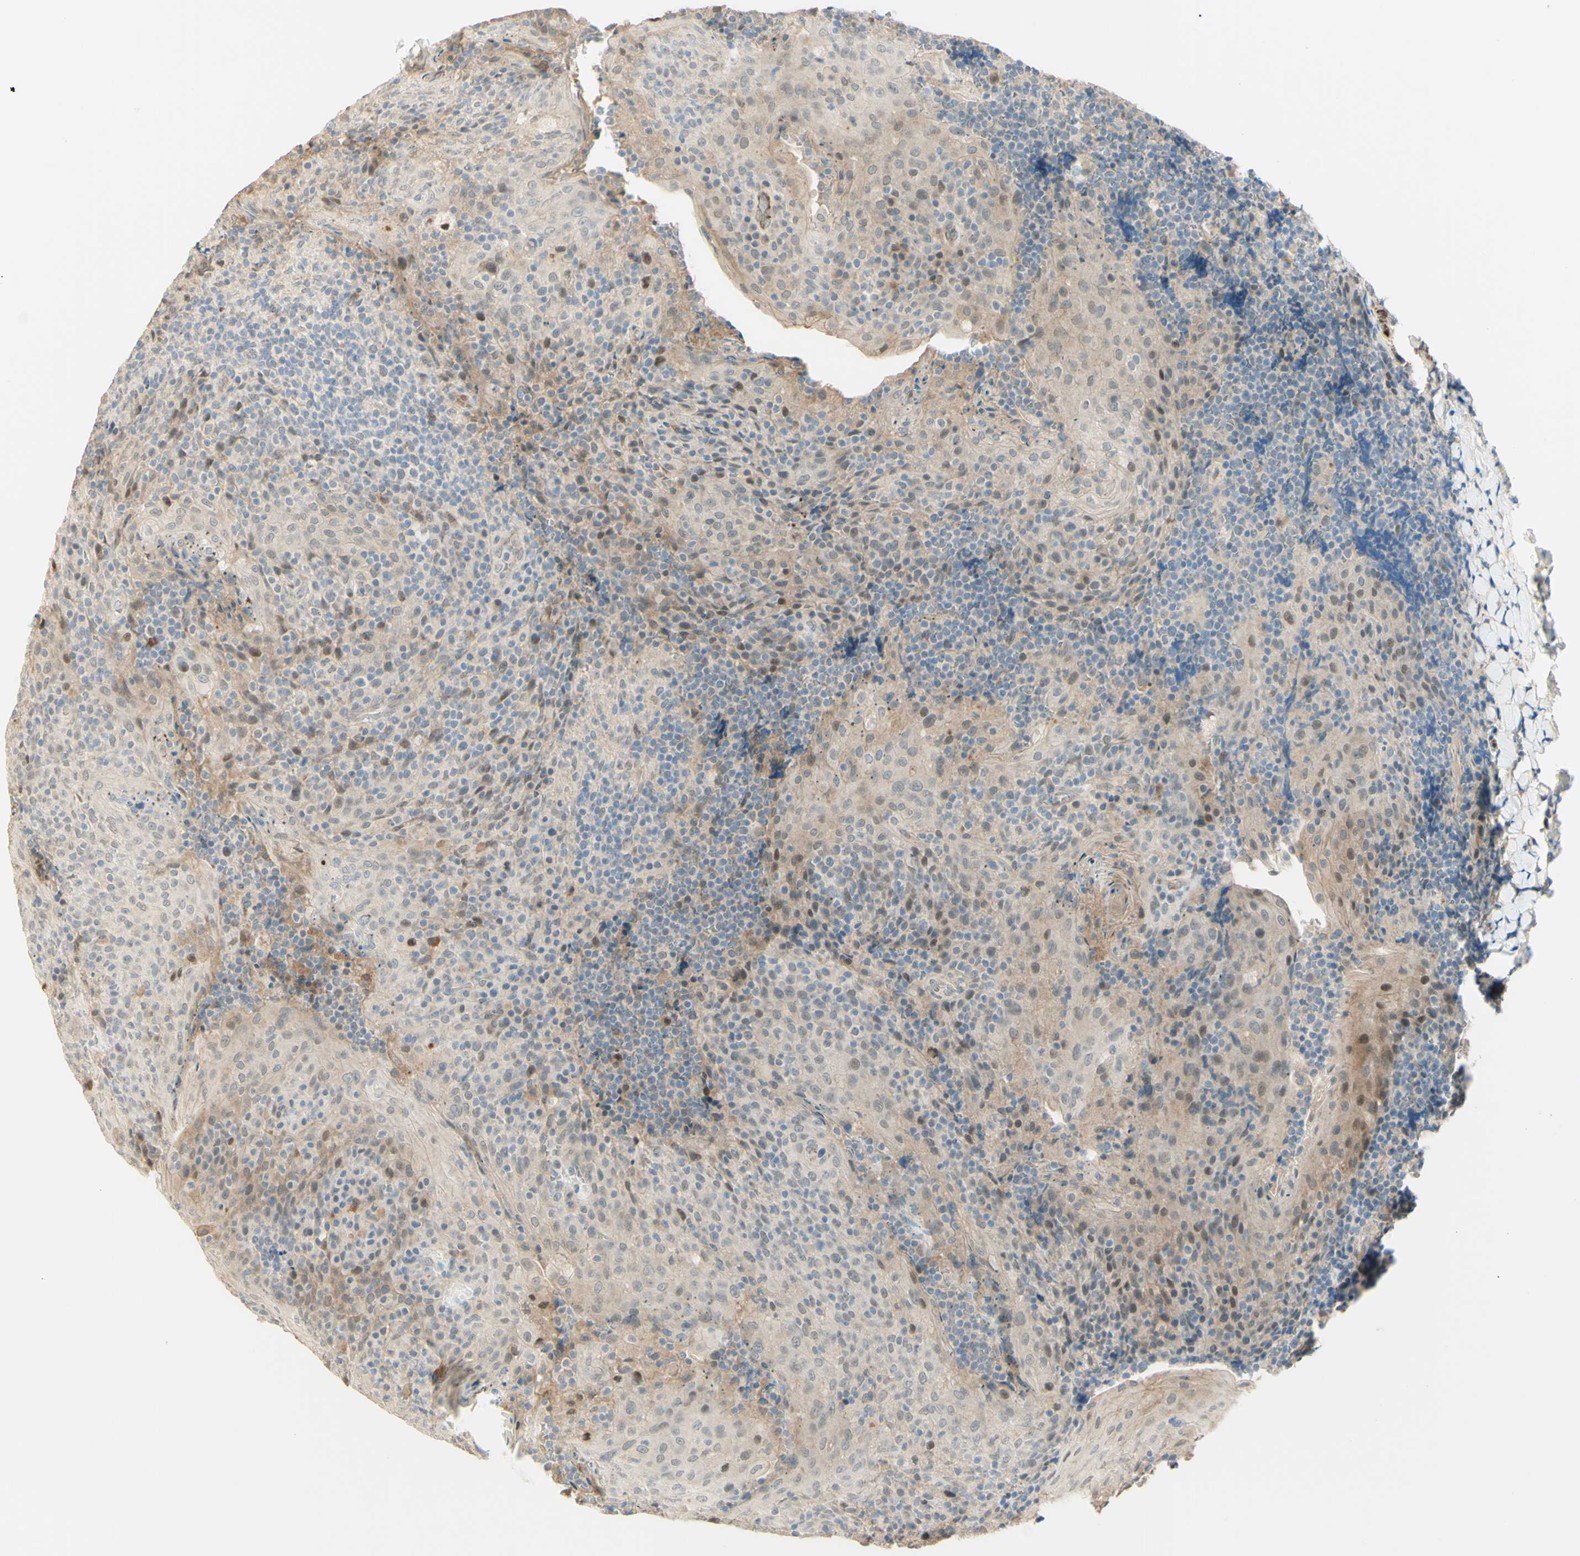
{"staining": {"intensity": "weak", "quantity": "<25%", "location": "cytoplasmic/membranous,nuclear"}, "tissue": "tonsil", "cell_type": "Germinal center cells", "image_type": "normal", "snomed": [{"axis": "morphology", "description": "Normal tissue, NOS"}, {"axis": "topography", "description": "Tonsil"}], "caption": "This is a histopathology image of IHC staining of benign tonsil, which shows no expression in germinal center cells.", "gene": "ANGPT2", "patient": {"sex": "male", "age": 17}}